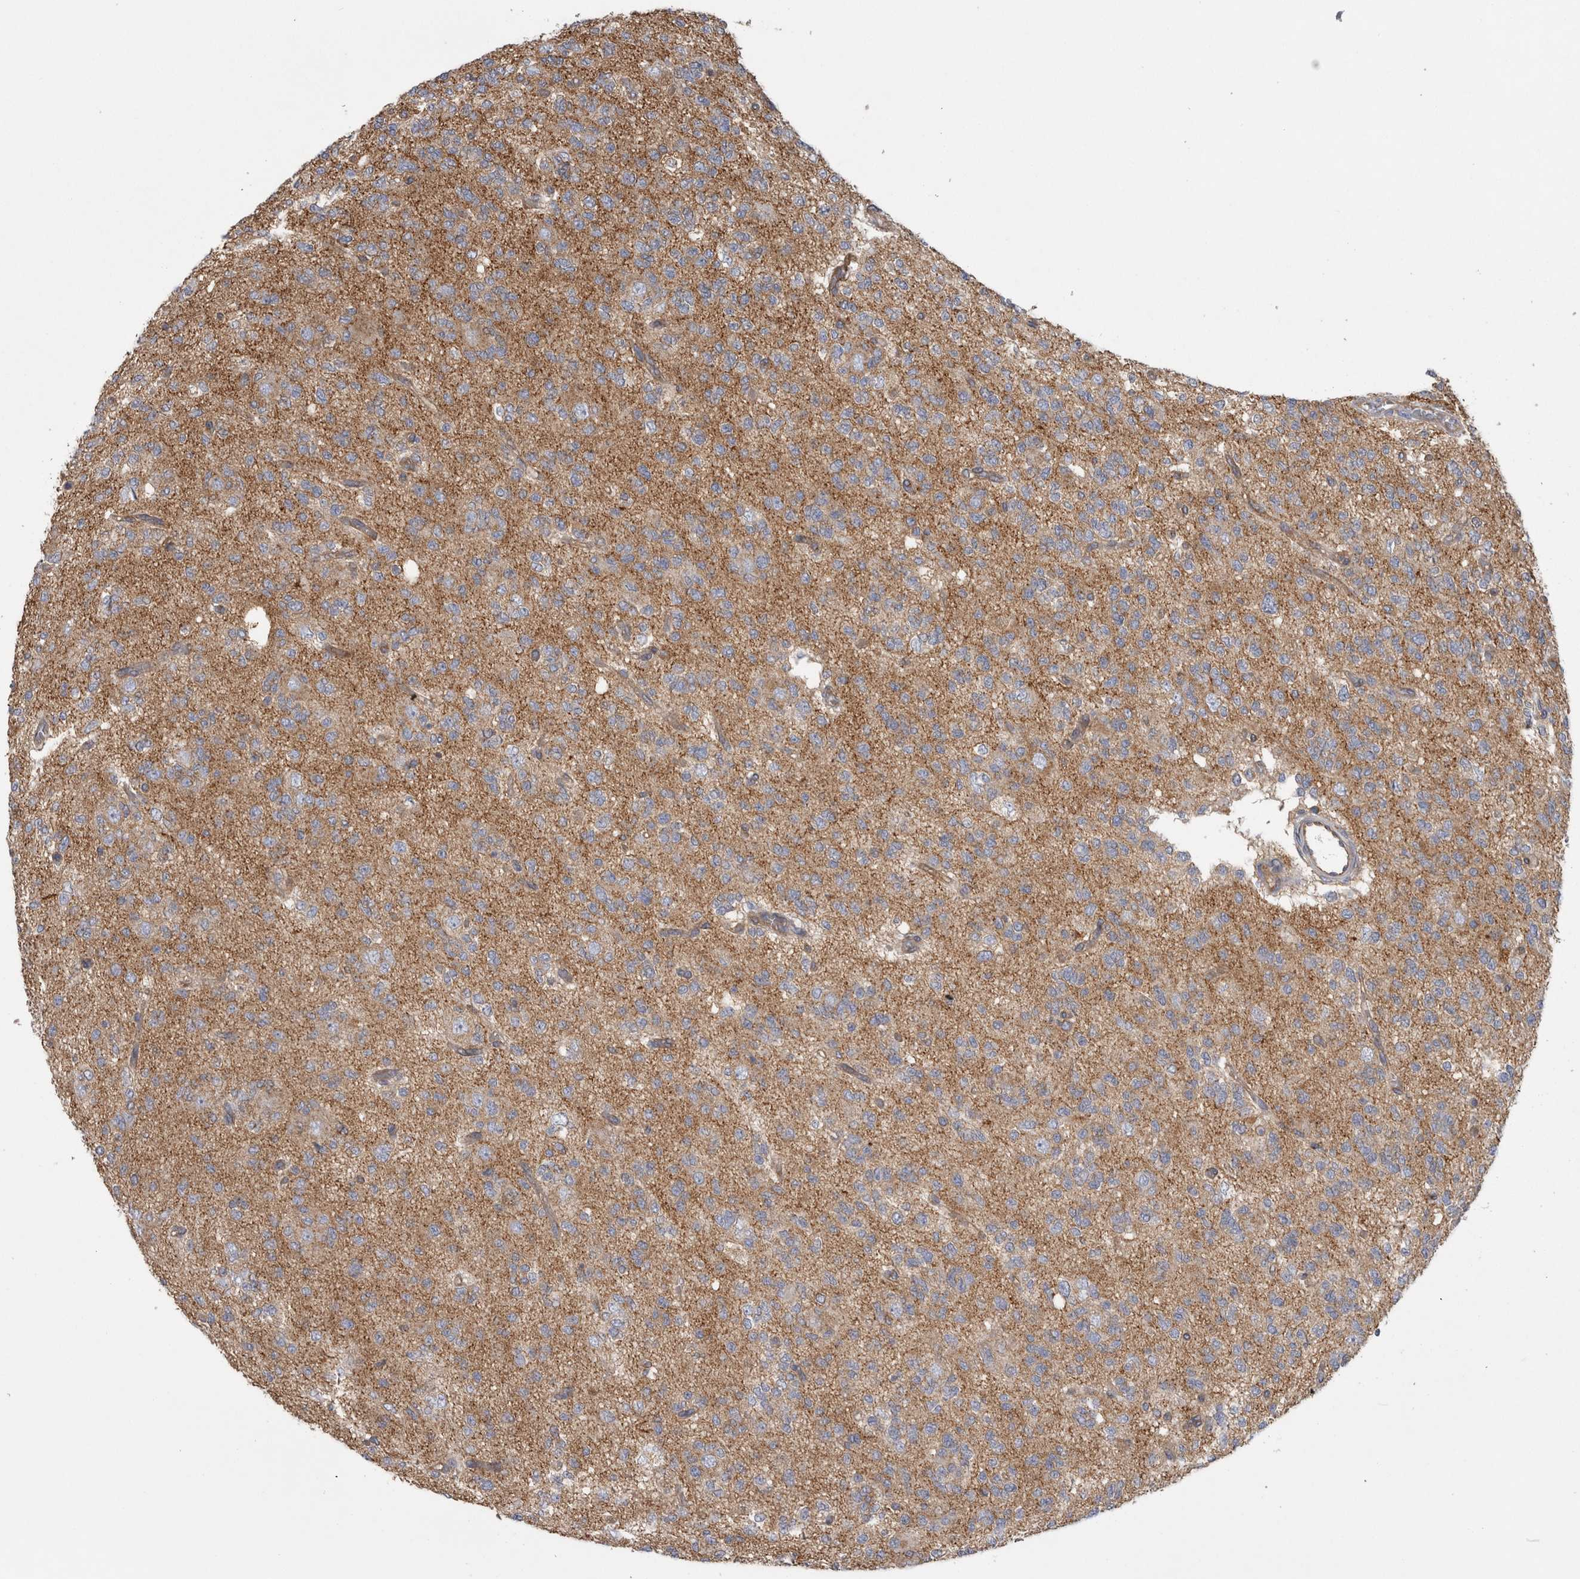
{"staining": {"intensity": "moderate", "quantity": "<25%", "location": "cytoplasmic/membranous"}, "tissue": "glioma", "cell_type": "Tumor cells", "image_type": "cancer", "snomed": [{"axis": "morphology", "description": "Glioma, malignant, Low grade"}, {"axis": "topography", "description": "Brain"}], "caption": "Immunohistochemistry (IHC) histopathology image of neoplastic tissue: glioma stained using IHC reveals low levels of moderate protein expression localized specifically in the cytoplasmic/membranous of tumor cells, appearing as a cytoplasmic/membranous brown color.", "gene": "ATXN3", "patient": {"sex": "male", "age": 38}}